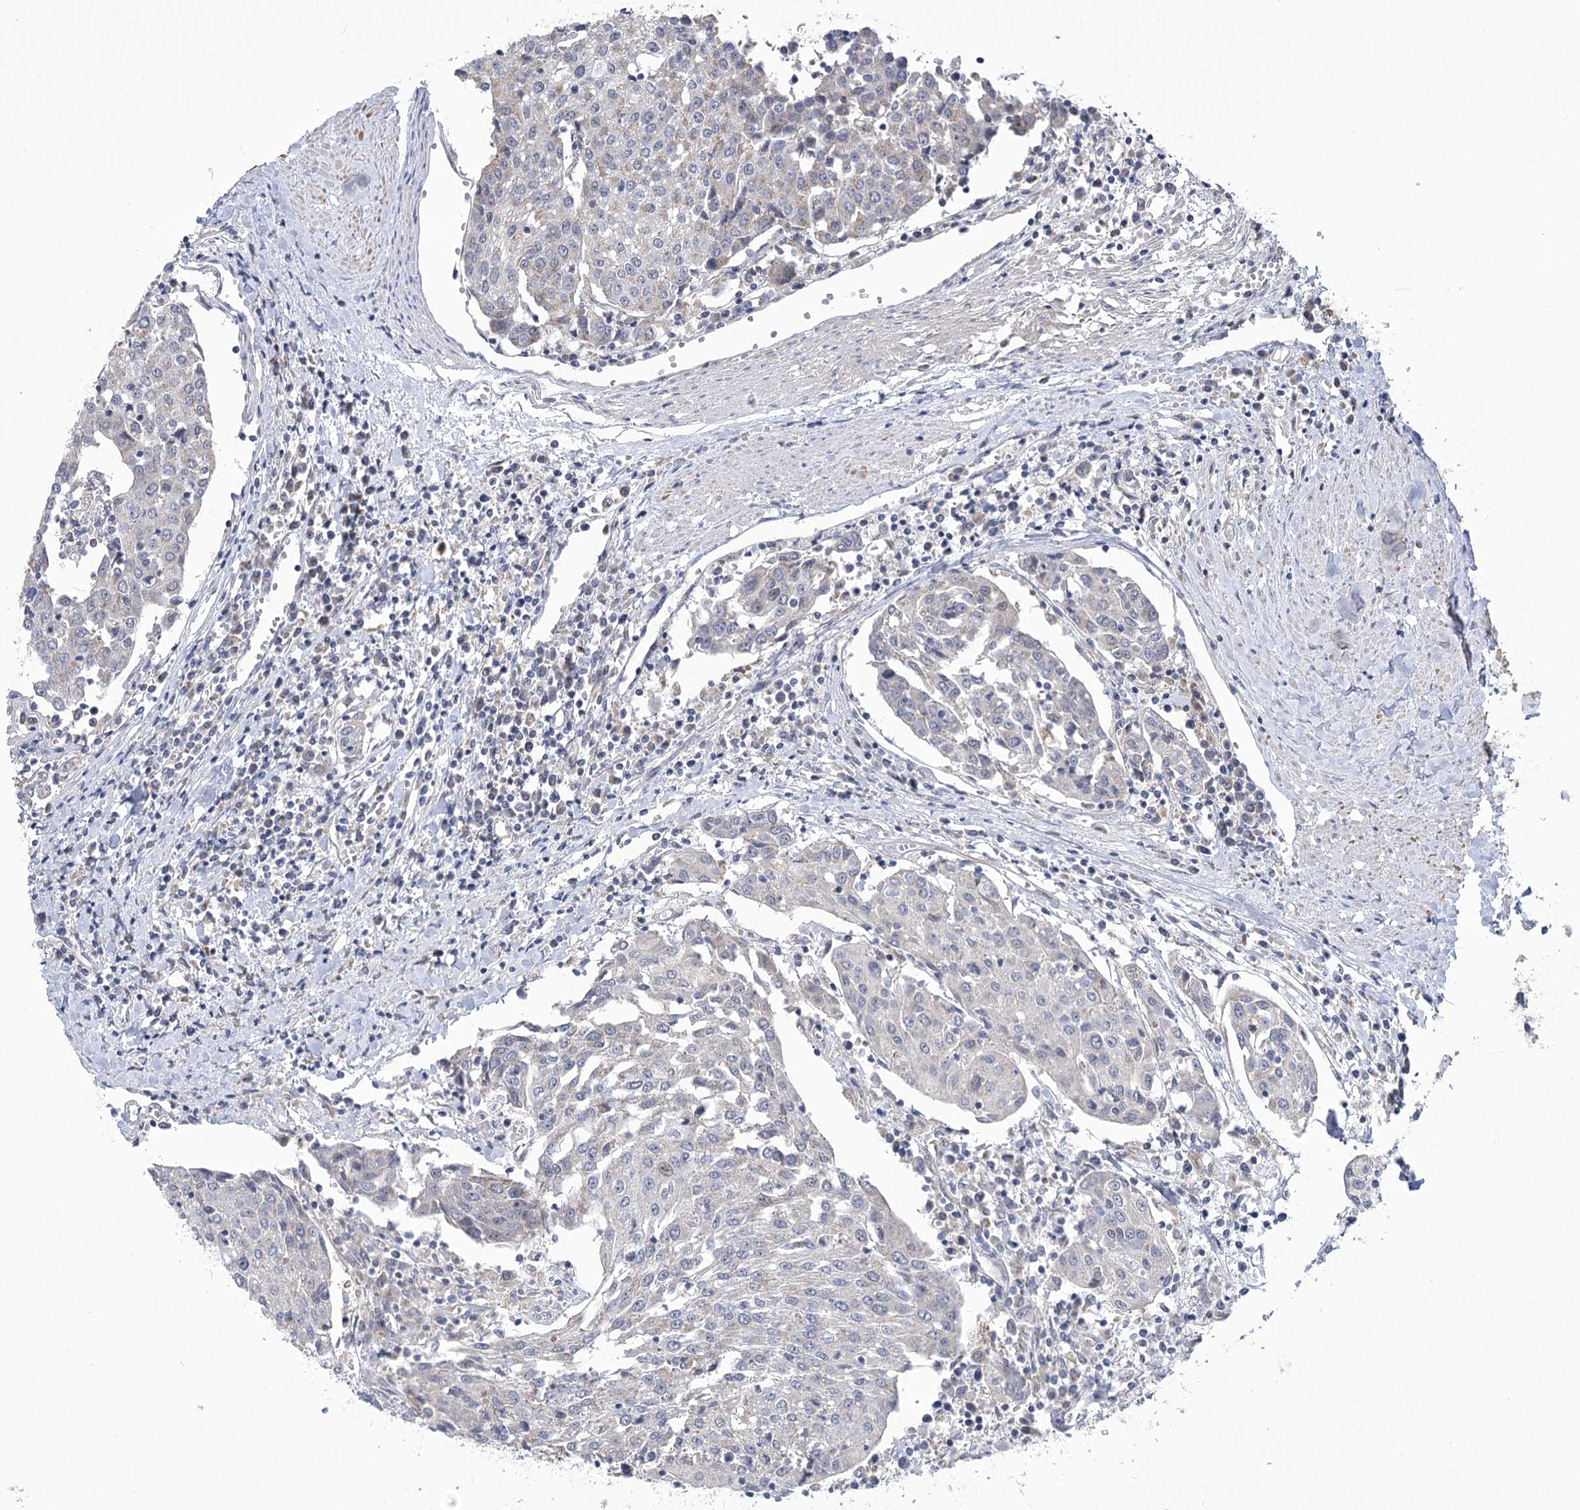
{"staining": {"intensity": "negative", "quantity": "none", "location": "none"}, "tissue": "urothelial cancer", "cell_type": "Tumor cells", "image_type": "cancer", "snomed": [{"axis": "morphology", "description": "Urothelial carcinoma, High grade"}, {"axis": "topography", "description": "Urinary bladder"}], "caption": "Immunohistochemistry micrograph of neoplastic tissue: human urothelial cancer stained with DAB exhibits no significant protein staining in tumor cells.", "gene": "ECHDC3", "patient": {"sex": "female", "age": 85}}